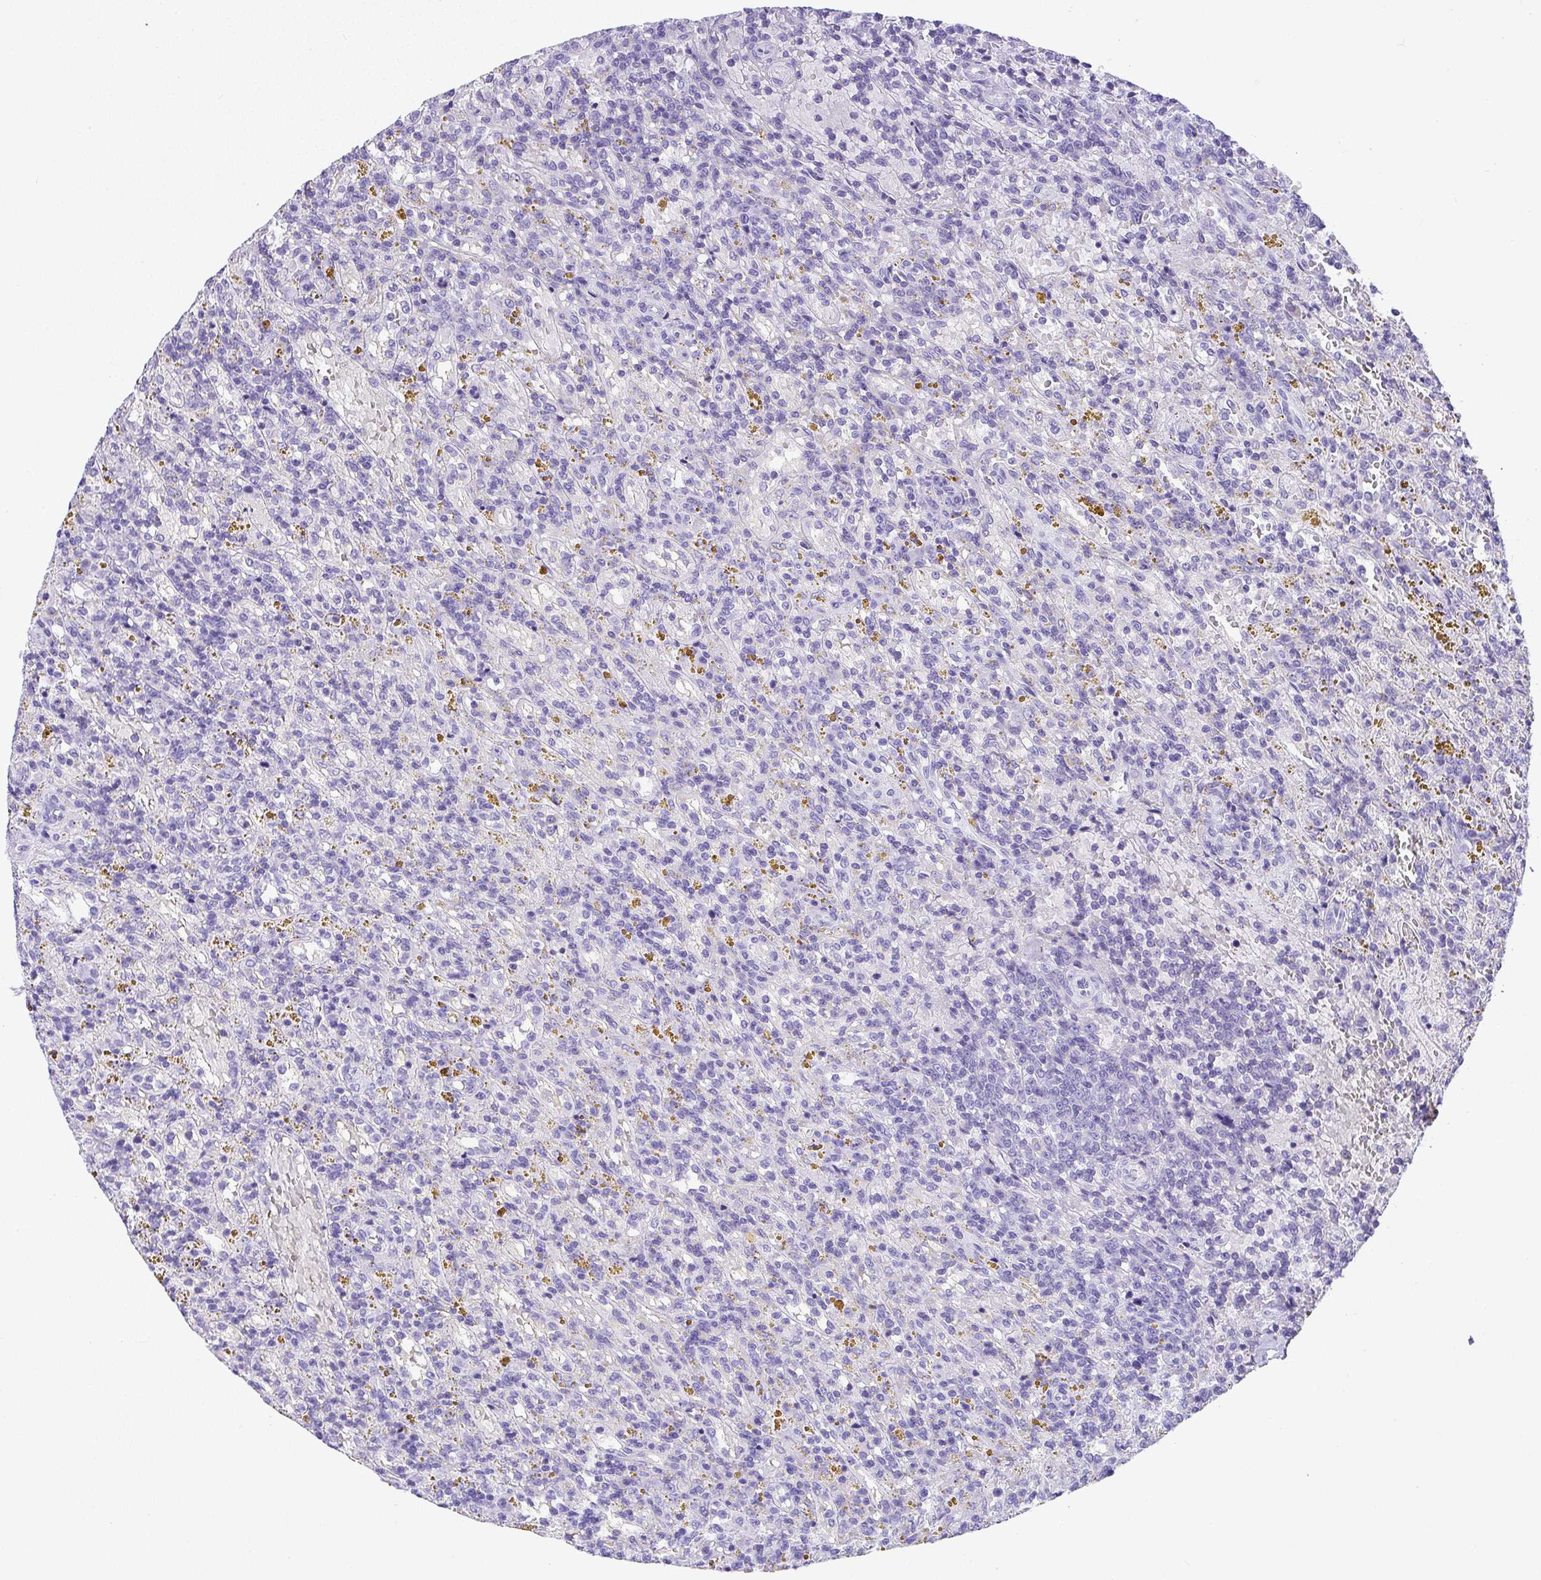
{"staining": {"intensity": "negative", "quantity": "none", "location": "none"}, "tissue": "lymphoma", "cell_type": "Tumor cells", "image_type": "cancer", "snomed": [{"axis": "morphology", "description": "Malignant lymphoma, non-Hodgkin's type, Low grade"}, {"axis": "topography", "description": "Spleen"}], "caption": "Immunohistochemistry (IHC) of lymphoma exhibits no staining in tumor cells.", "gene": "AVIL", "patient": {"sex": "female", "age": 65}}